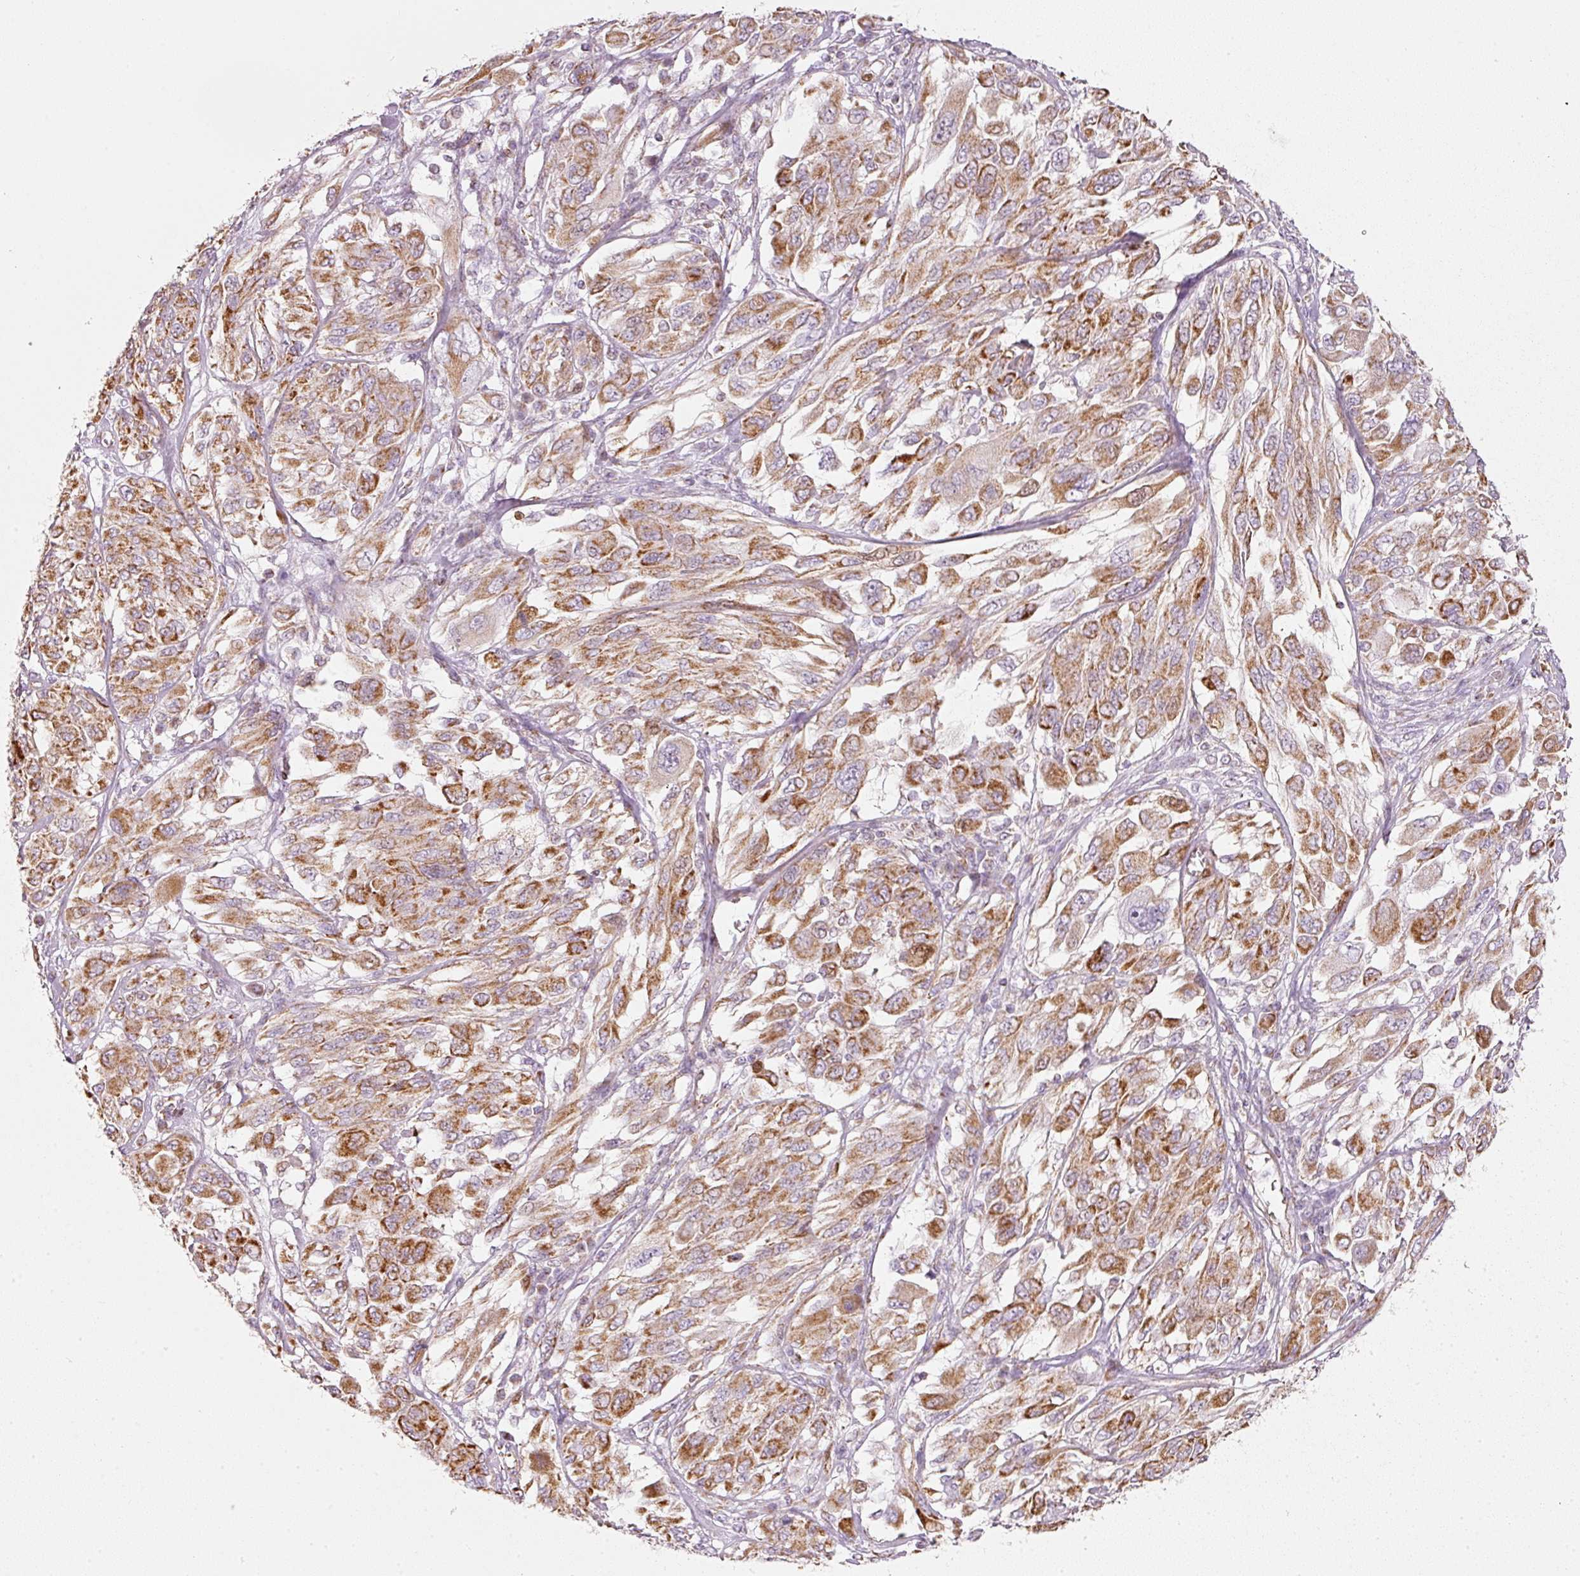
{"staining": {"intensity": "moderate", "quantity": ">75%", "location": "cytoplasmic/membranous,nuclear"}, "tissue": "melanoma", "cell_type": "Tumor cells", "image_type": "cancer", "snomed": [{"axis": "morphology", "description": "Malignant melanoma, NOS"}, {"axis": "topography", "description": "Skin"}], "caption": "This micrograph reveals malignant melanoma stained with immunohistochemistry (IHC) to label a protein in brown. The cytoplasmic/membranous and nuclear of tumor cells show moderate positivity for the protein. Nuclei are counter-stained blue.", "gene": "DUT", "patient": {"sex": "female", "age": 91}}